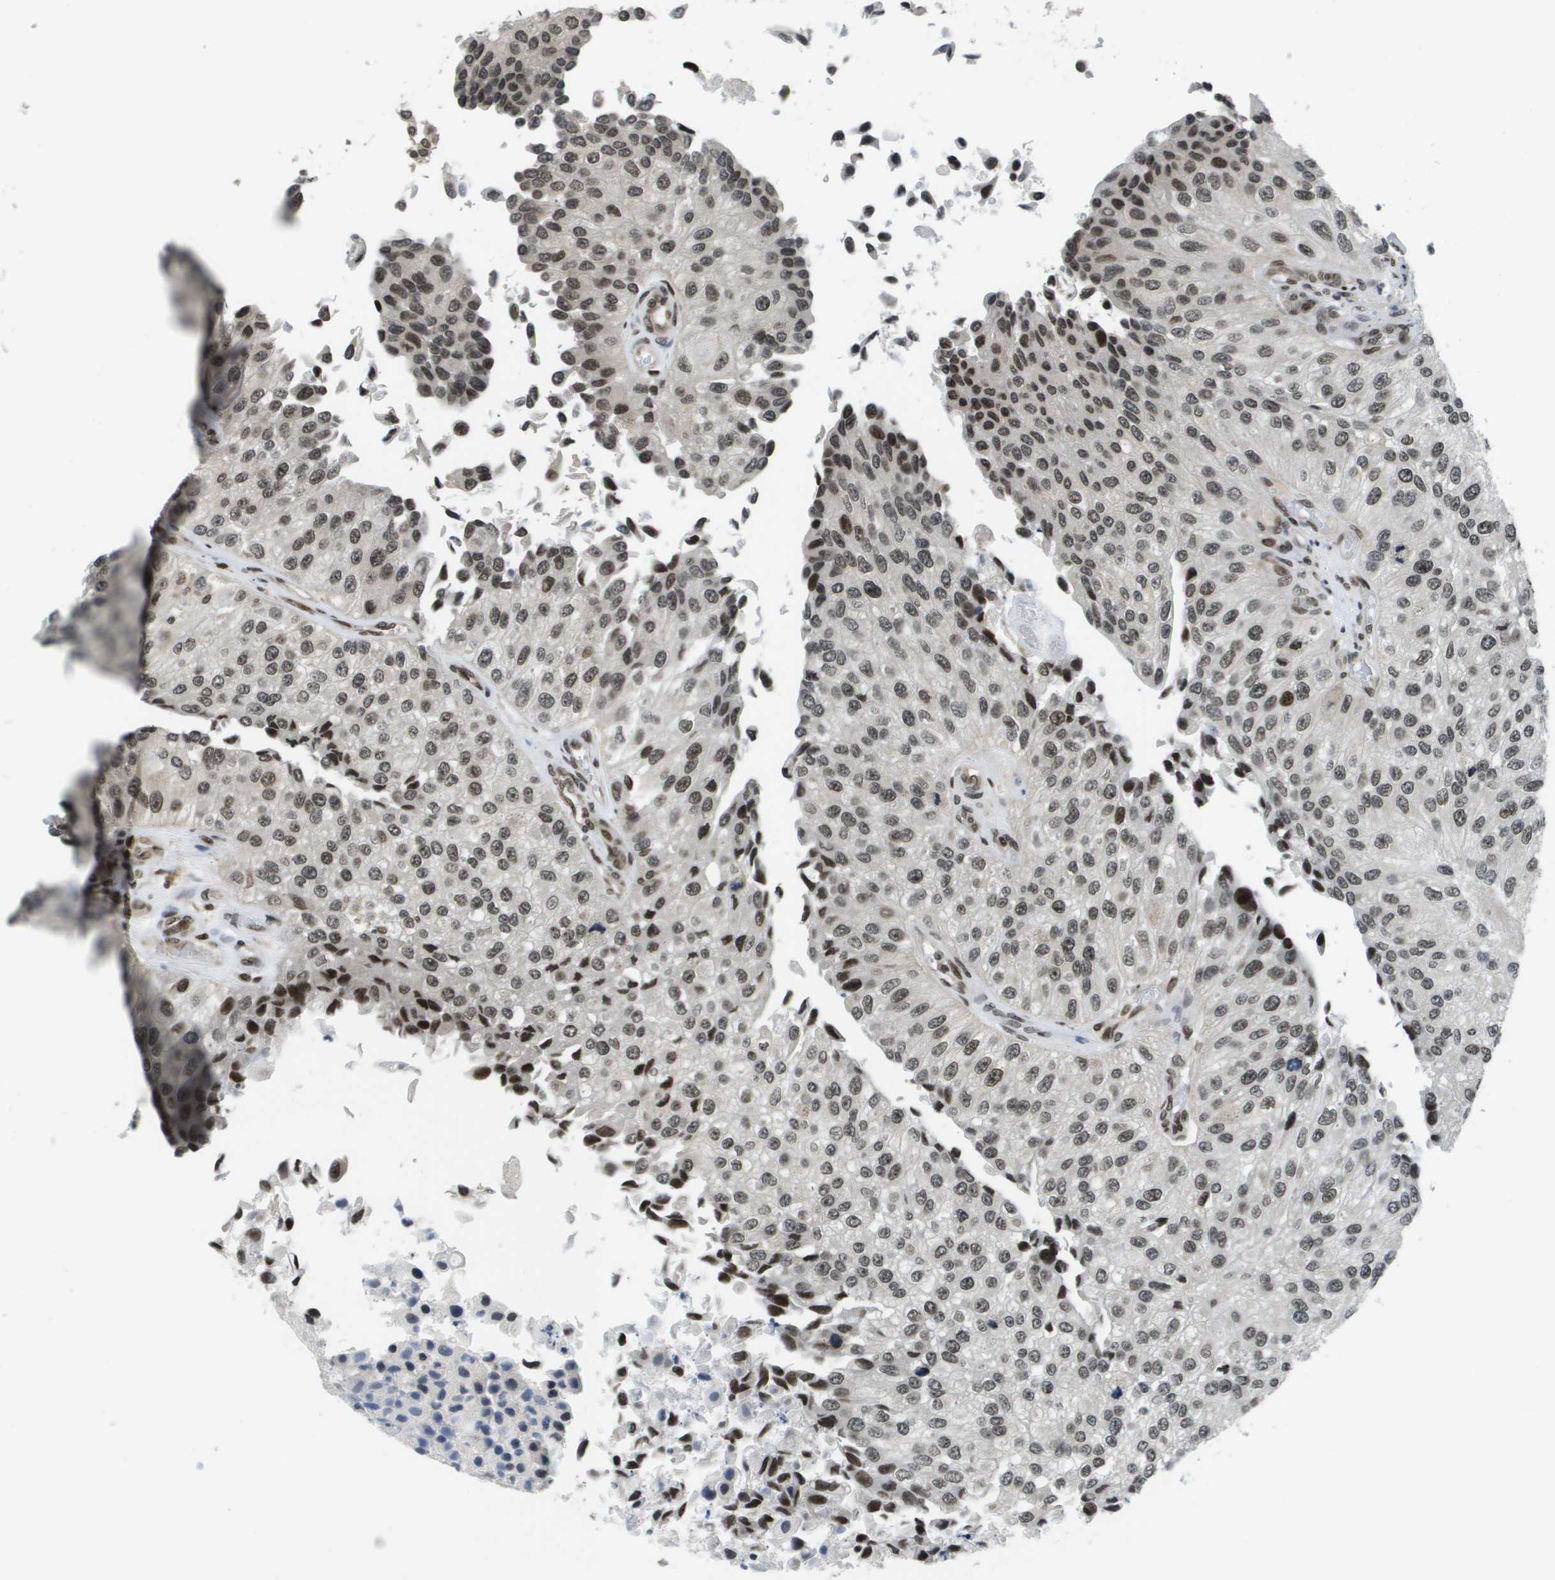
{"staining": {"intensity": "moderate", "quantity": ">75%", "location": "nuclear"}, "tissue": "urothelial cancer", "cell_type": "Tumor cells", "image_type": "cancer", "snomed": [{"axis": "morphology", "description": "Urothelial carcinoma, High grade"}, {"axis": "topography", "description": "Kidney"}, {"axis": "topography", "description": "Urinary bladder"}], "caption": "There is medium levels of moderate nuclear expression in tumor cells of urothelial carcinoma (high-grade), as demonstrated by immunohistochemical staining (brown color).", "gene": "RECQL4", "patient": {"sex": "male", "age": 77}}